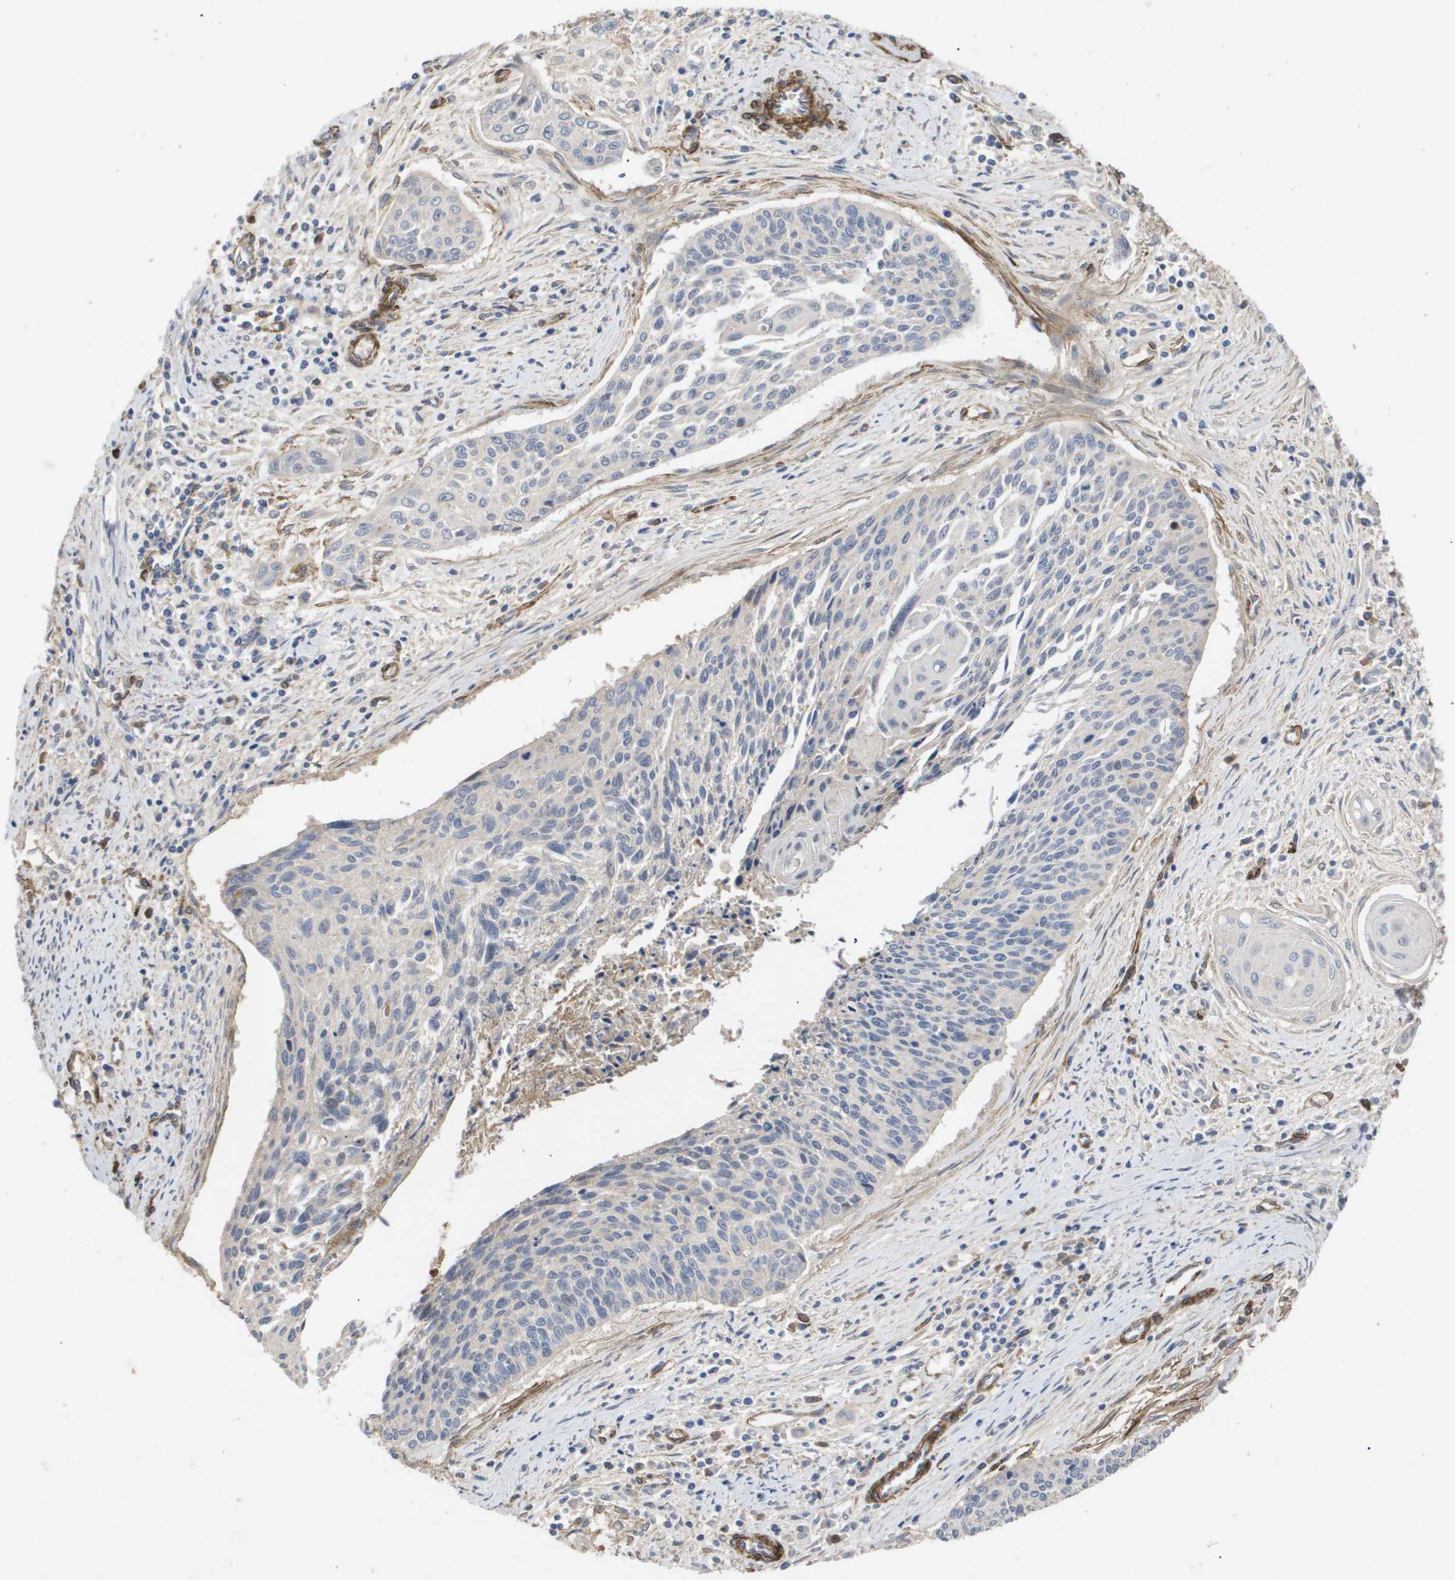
{"staining": {"intensity": "negative", "quantity": "none", "location": "none"}, "tissue": "cervical cancer", "cell_type": "Tumor cells", "image_type": "cancer", "snomed": [{"axis": "morphology", "description": "Squamous cell carcinoma, NOS"}, {"axis": "topography", "description": "Cervix"}], "caption": "IHC image of neoplastic tissue: squamous cell carcinoma (cervical) stained with DAB reveals no significant protein staining in tumor cells.", "gene": "TNS1", "patient": {"sex": "female", "age": 55}}